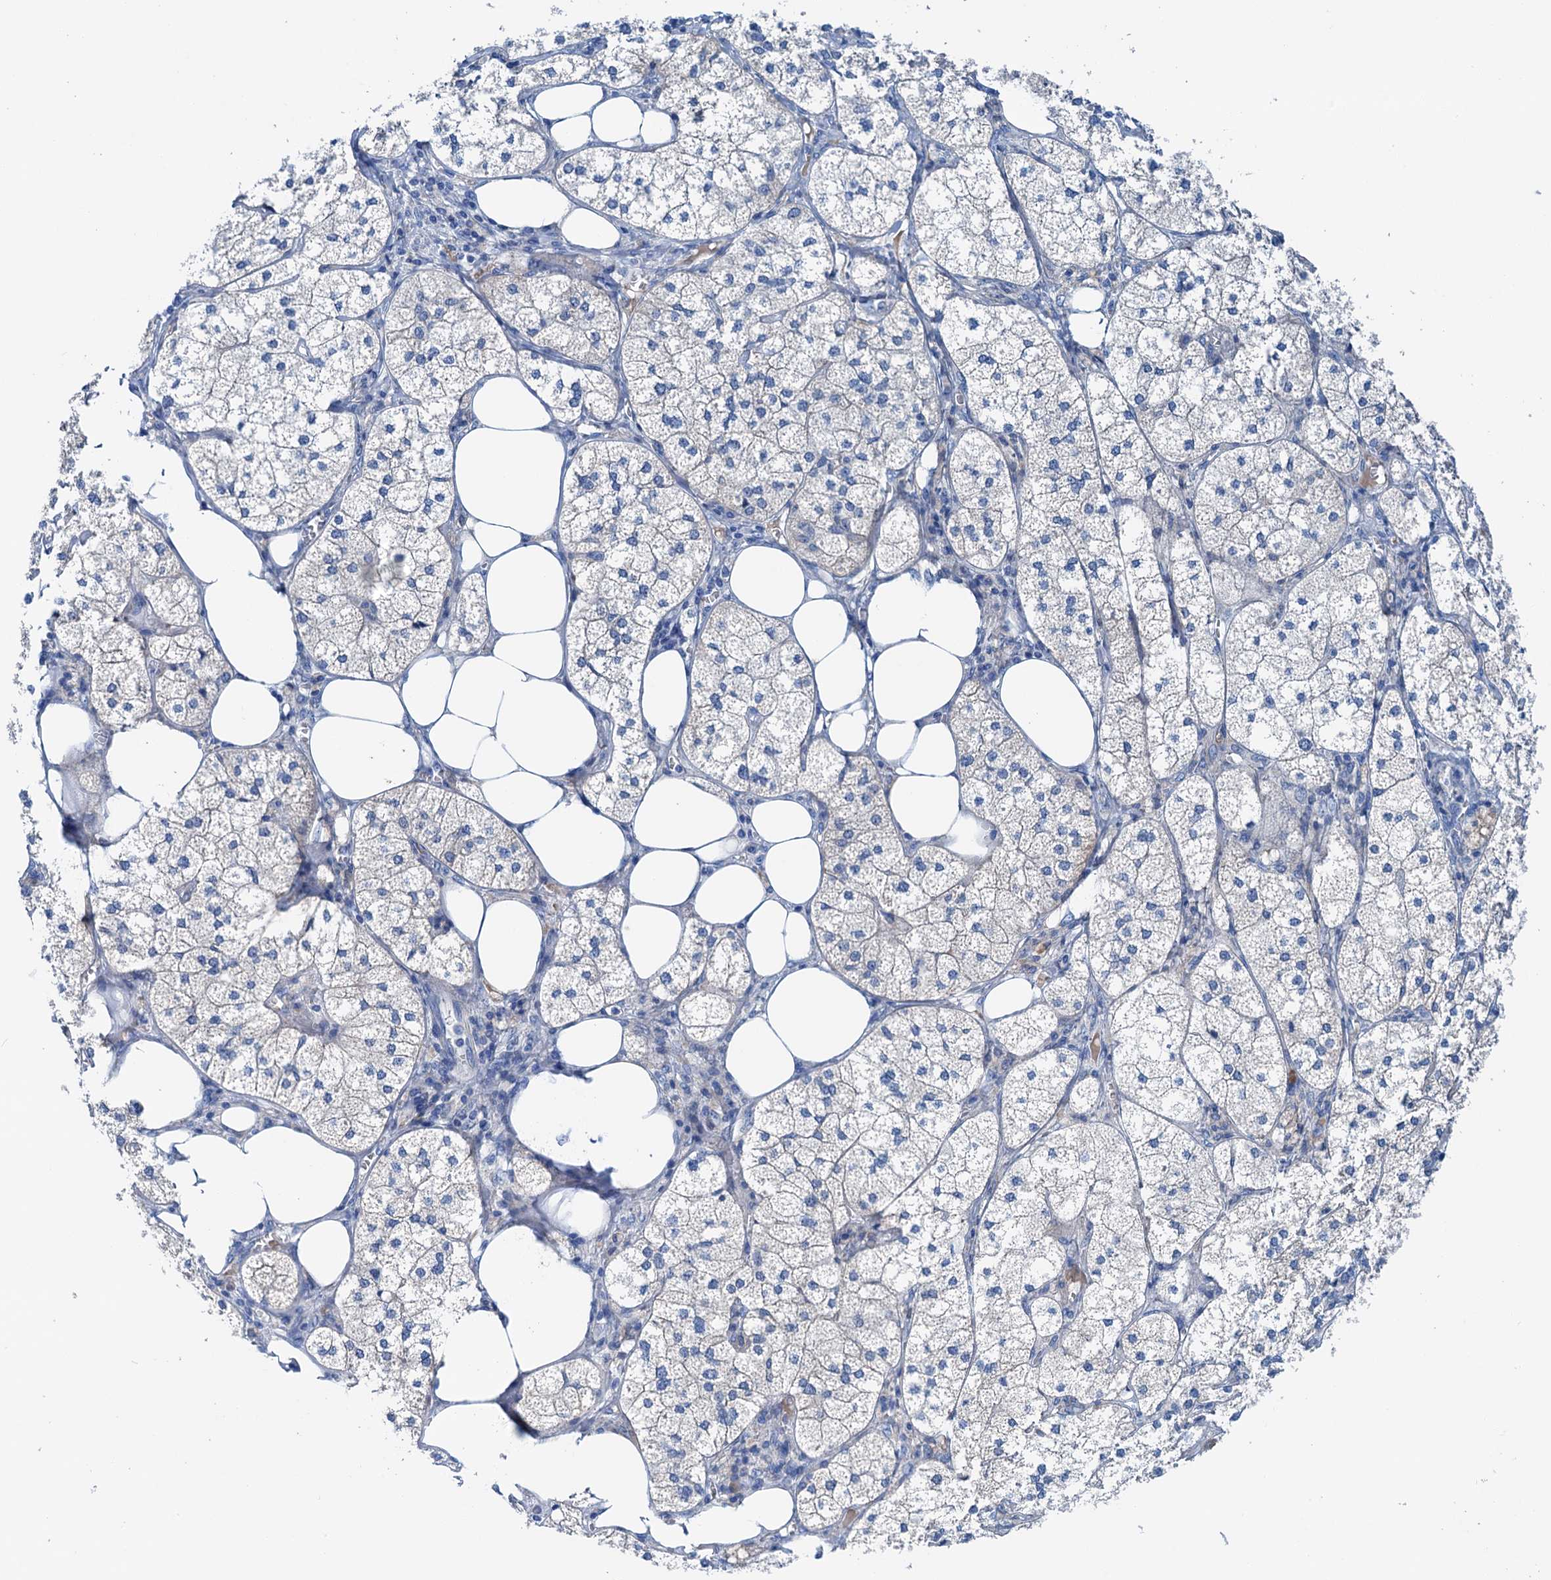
{"staining": {"intensity": "moderate", "quantity": "<25%", "location": "cytoplasmic/membranous"}, "tissue": "adrenal gland", "cell_type": "Glandular cells", "image_type": "normal", "snomed": [{"axis": "morphology", "description": "Normal tissue, NOS"}, {"axis": "topography", "description": "Adrenal gland"}], "caption": "The photomicrograph displays a brown stain indicating the presence of a protein in the cytoplasmic/membranous of glandular cells in adrenal gland.", "gene": "KNDC1", "patient": {"sex": "female", "age": 61}}